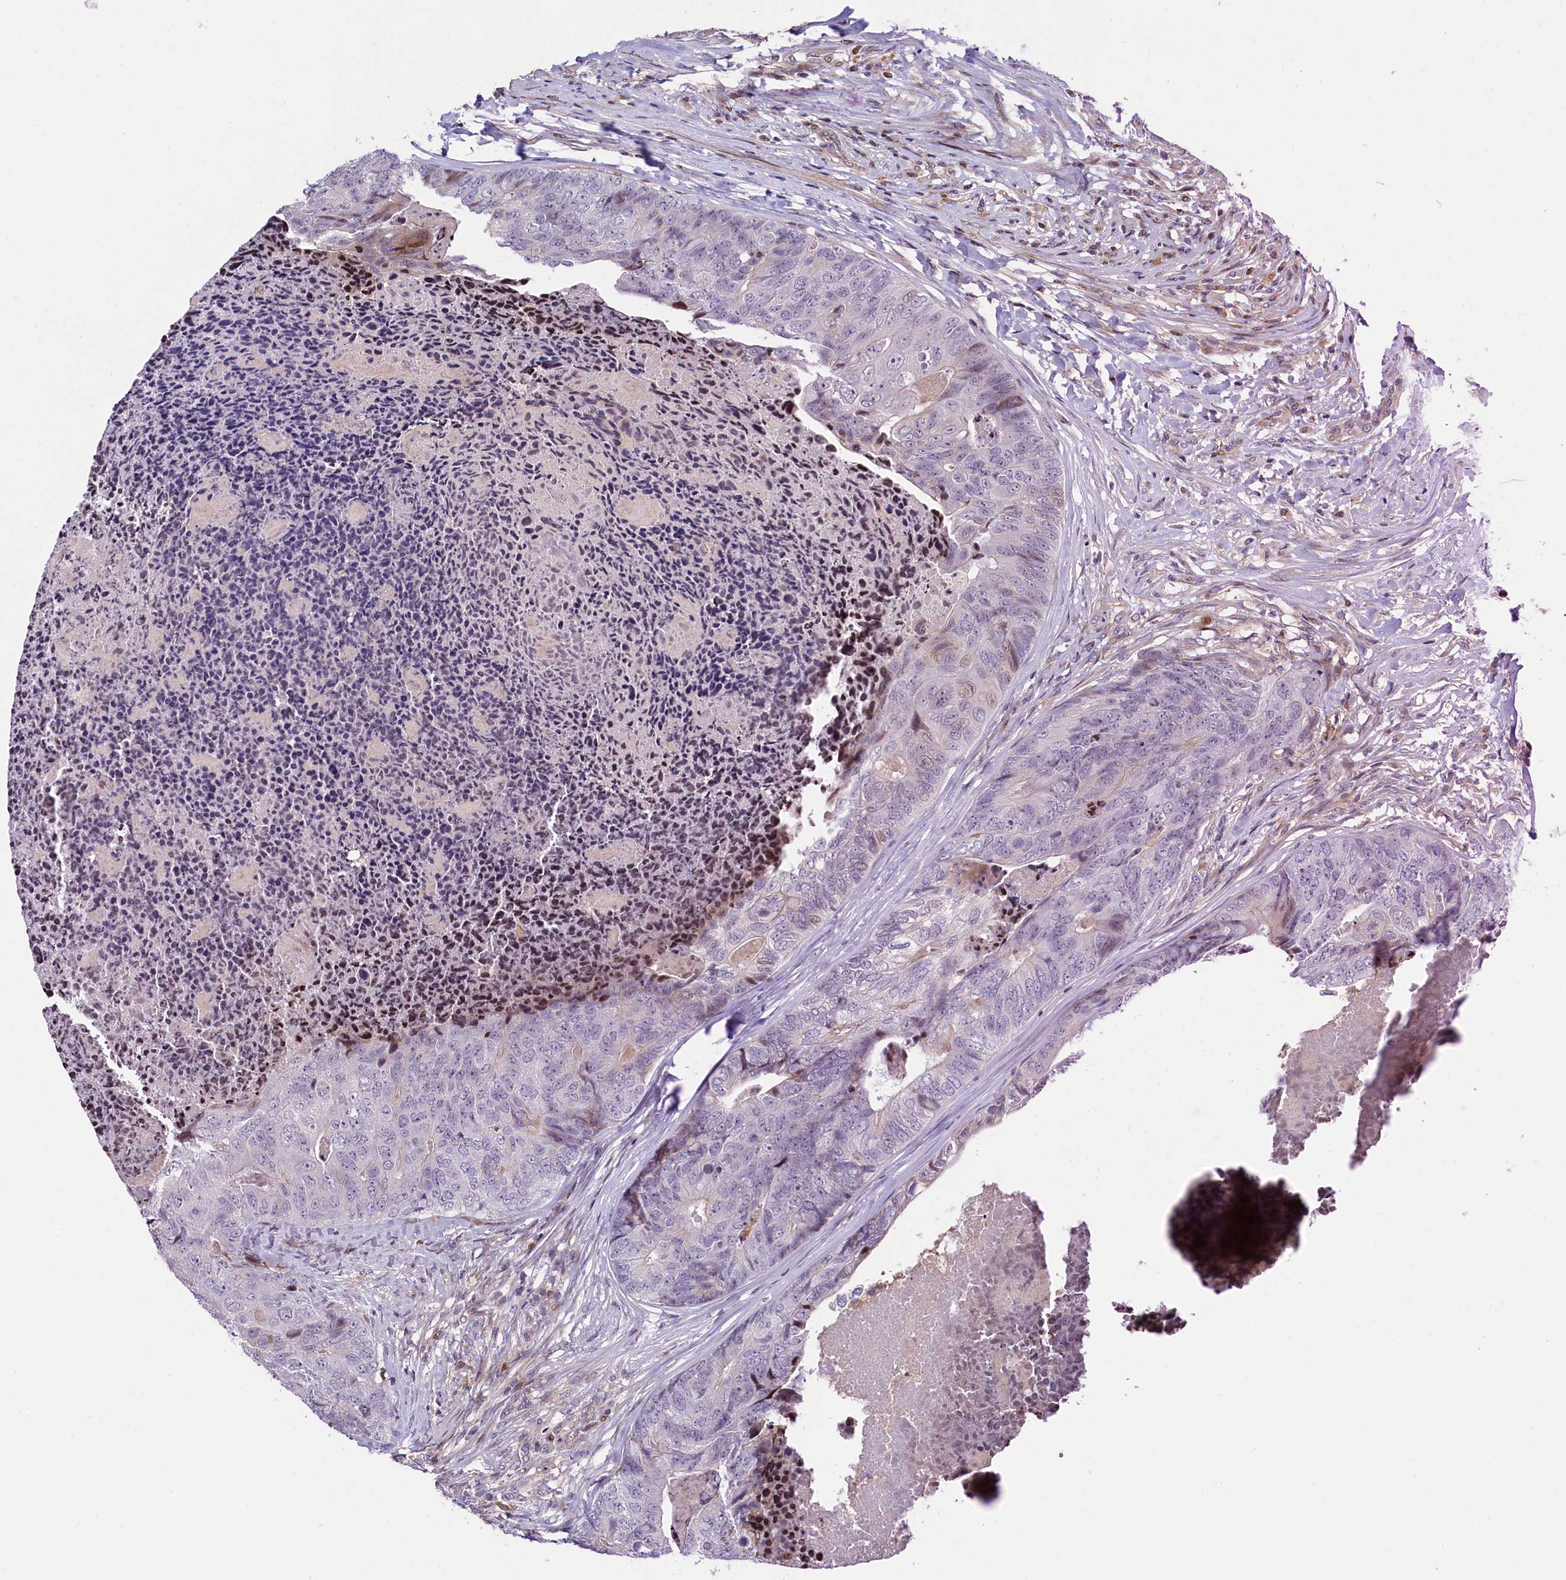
{"staining": {"intensity": "negative", "quantity": "none", "location": "none"}, "tissue": "colorectal cancer", "cell_type": "Tumor cells", "image_type": "cancer", "snomed": [{"axis": "morphology", "description": "Adenocarcinoma, NOS"}, {"axis": "topography", "description": "Colon"}], "caption": "High power microscopy photomicrograph of an immunohistochemistry histopathology image of colorectal cancer (adenocarcinoma), revealing no significant staining in tumor cells.", "gene": "TGDS", "patient": {"sex": "female", "age": 67}}